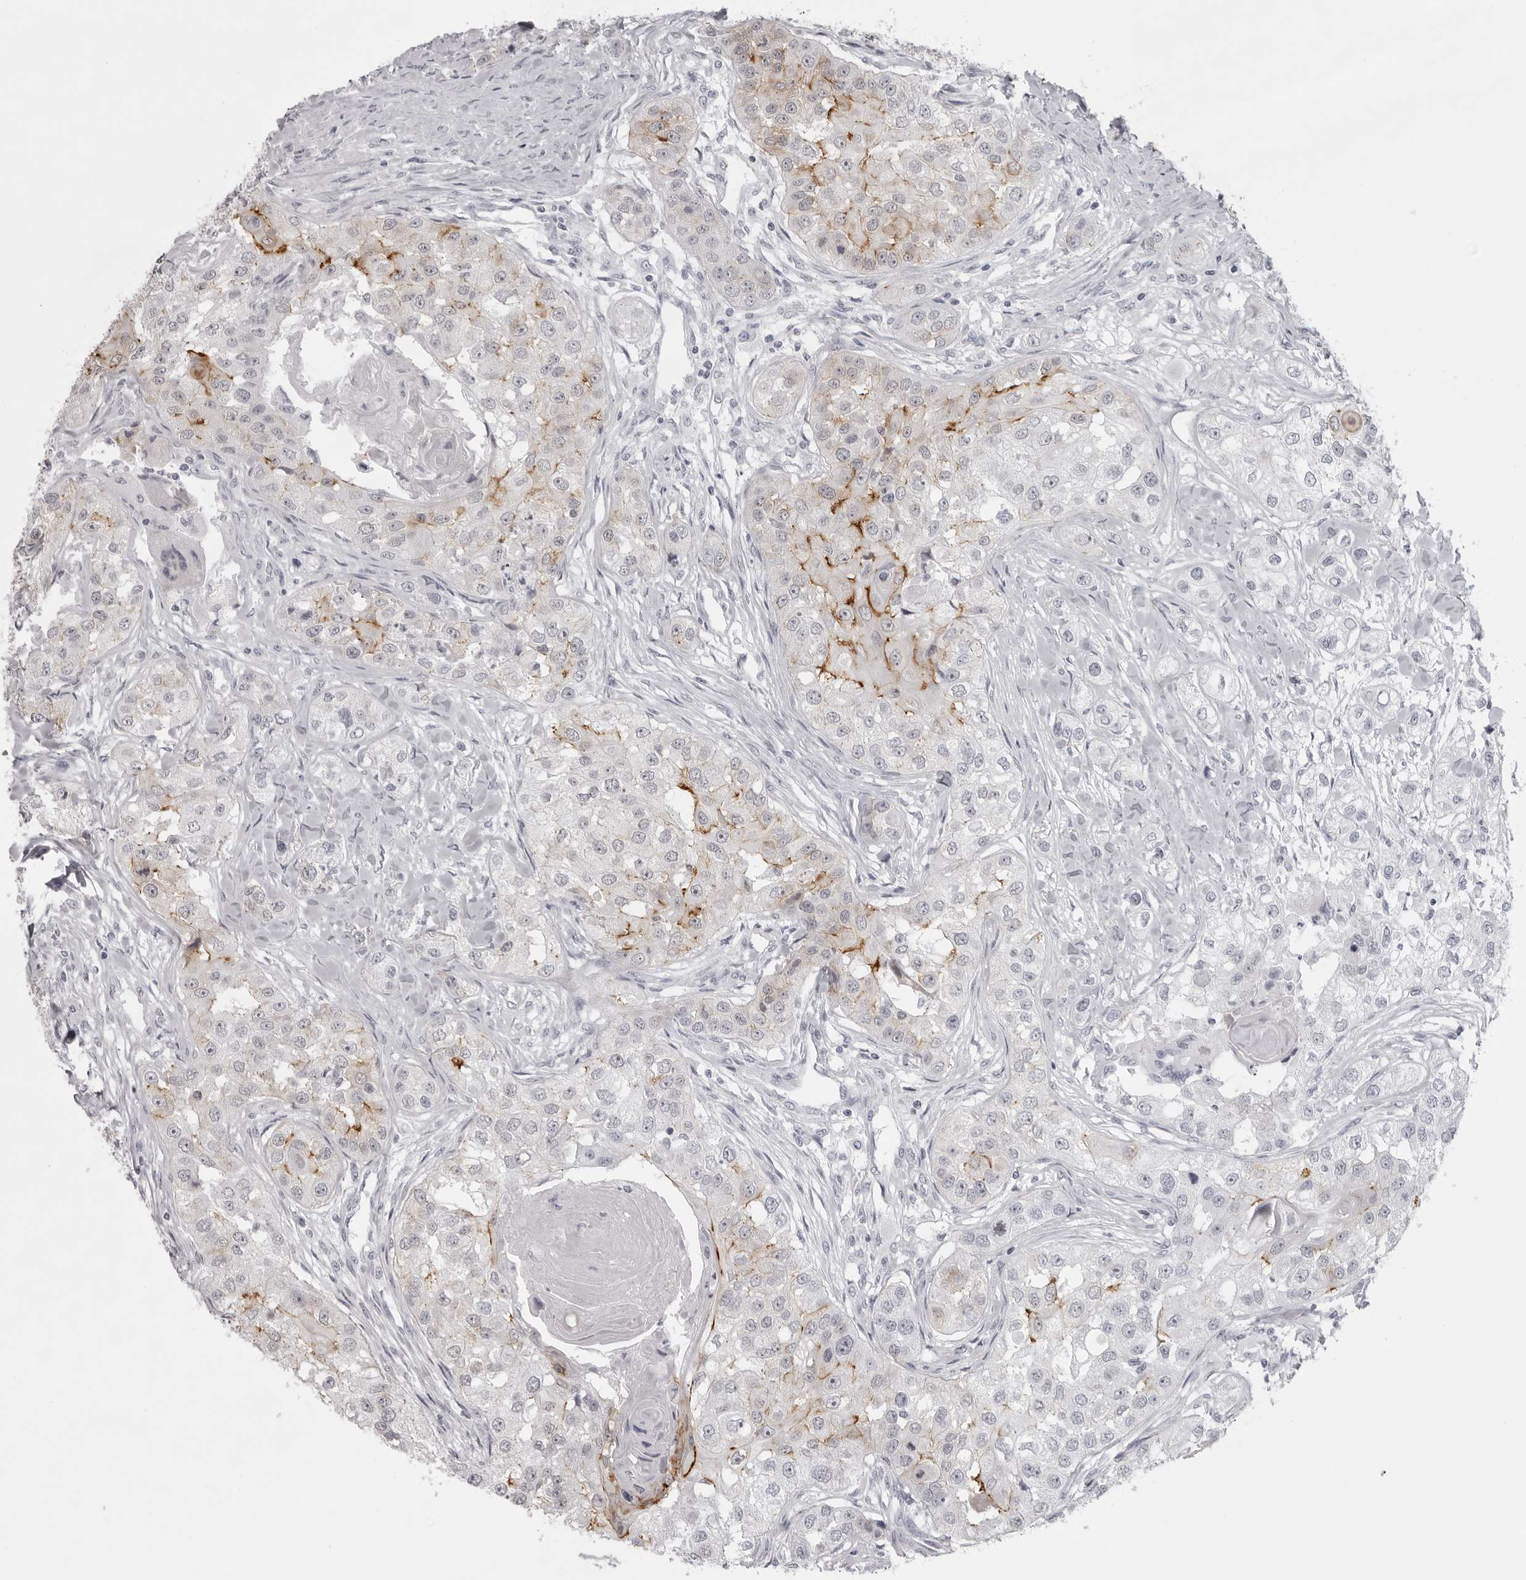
{"staining": {"intensity": "moderate", "quantity": "<25%", "location": "cytoplasmic/membranous"}, "tissue": "head and neck cancer", "cell_type": "Tumor cells", "image_type": "cancer", "snomed": [{"axis": "morphology", "description": "Normal tissue, NOS"}, {"axis": "morphology", "description": "Squamous cell carcinoma, NOS"}, {"axis": "topography", "description": "Skeletal muscle"}, {"axis": "topography", "description": "Head-Neck"}], "caption": "A low amount of moderate cytoplasmic/membranous expression is identified in approximately <25% of tumor cells in head and neck cancer (squamous cell carcinoma) tissue.", "gene": "NUDT18", "patient": {"sex": "male", "age": 51}}